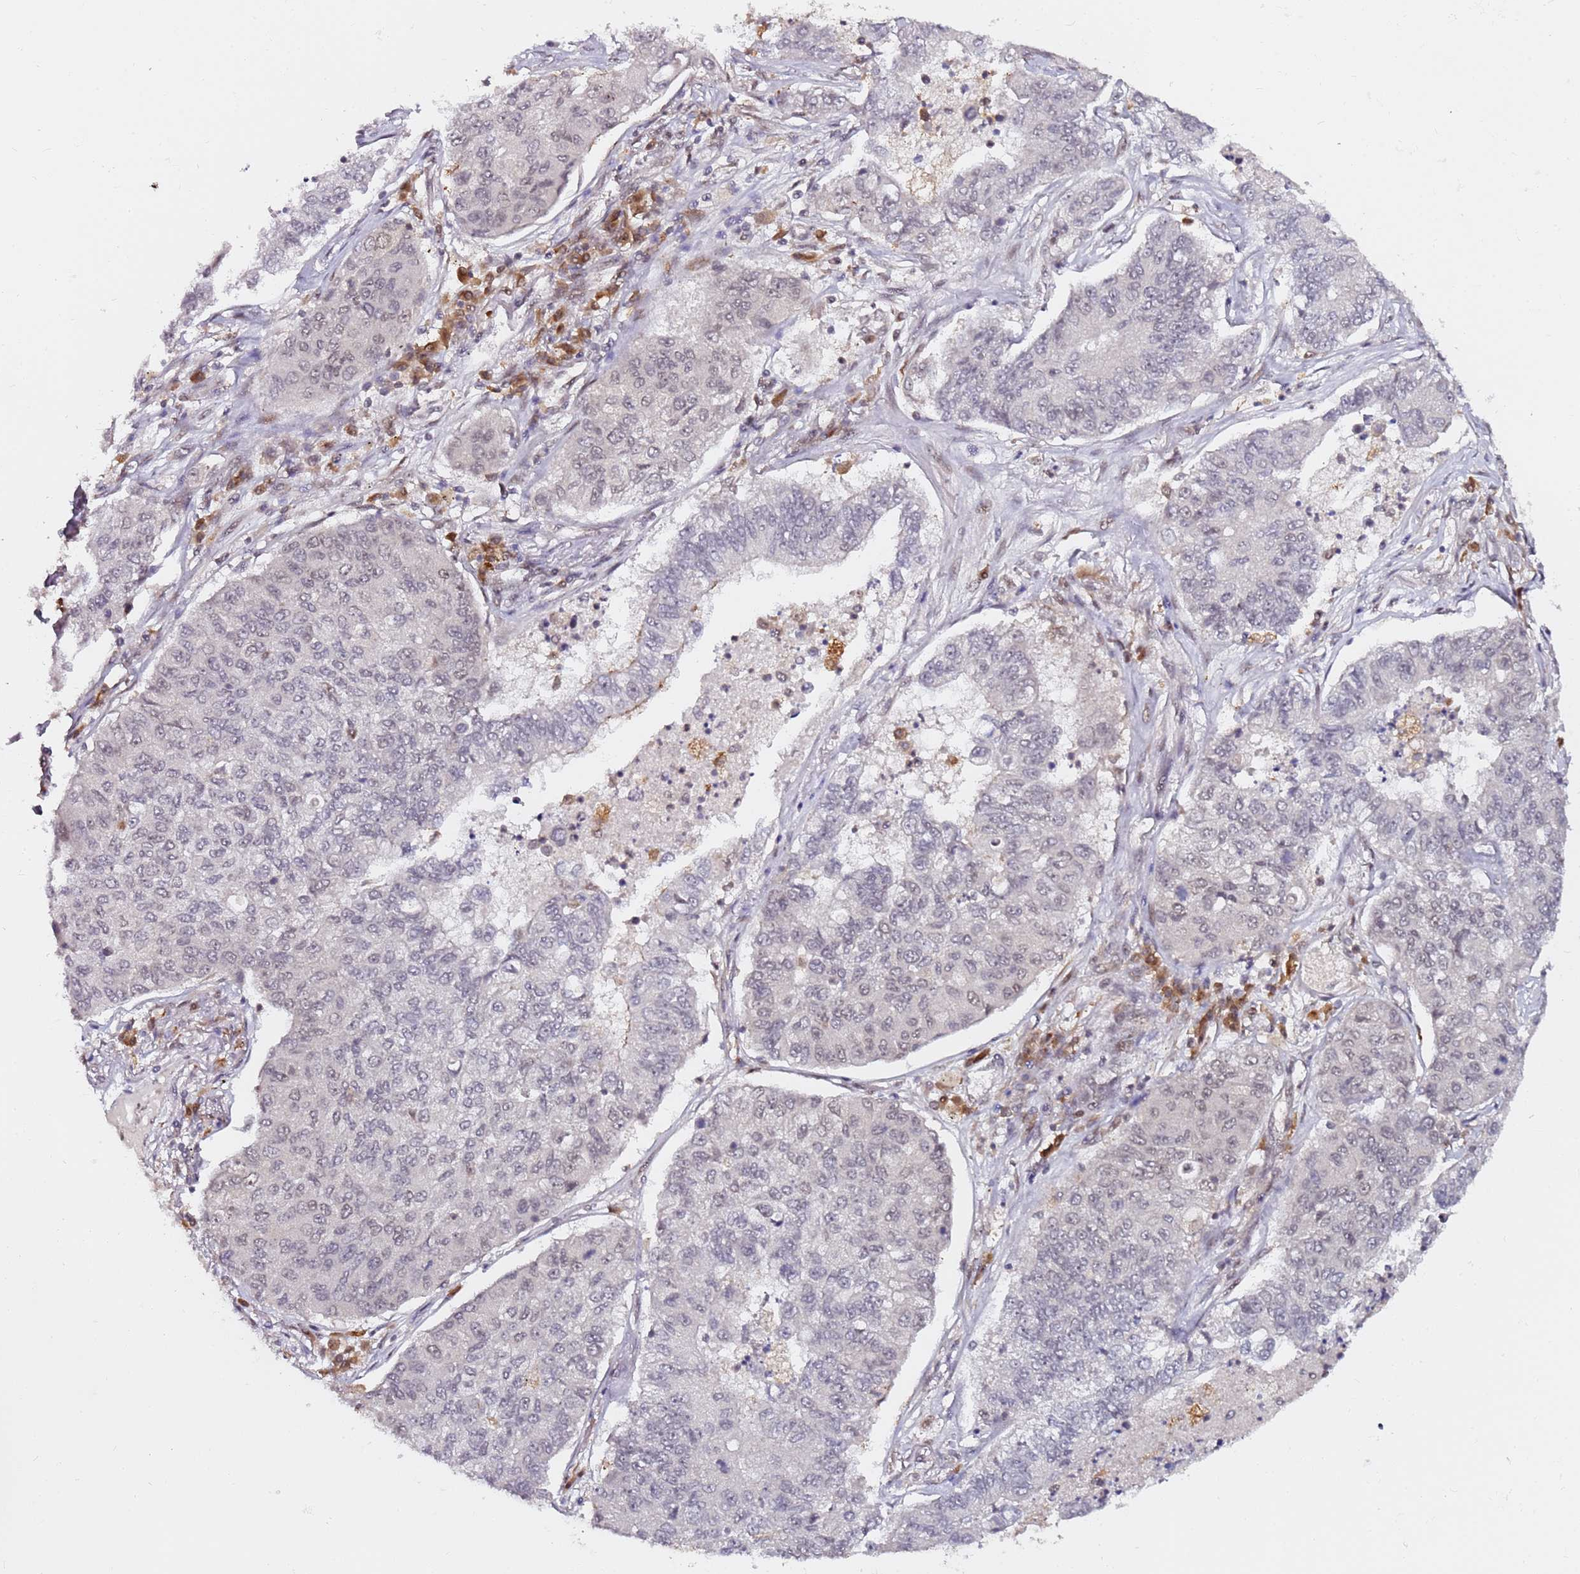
{"staining": {"intensity": "negative", "quantity": "none", "location": "none"}, "tissue": "lung cancer", "cell_type": "Tumor cells", "image_type": "cancer", "snomed": [{"axis": "morphology", "description": "Squamous cell carcinoma, NOS"}, {"axis": "topography", "description": "Lung"}], "caption": "DAB (3,3'-diaminobenzidine) immunohistochemical staining of lung cancer exhibits no significant expression in tumor cells.", "gene": "RGS18", "patient": {"sex": "male", "age": 74}}